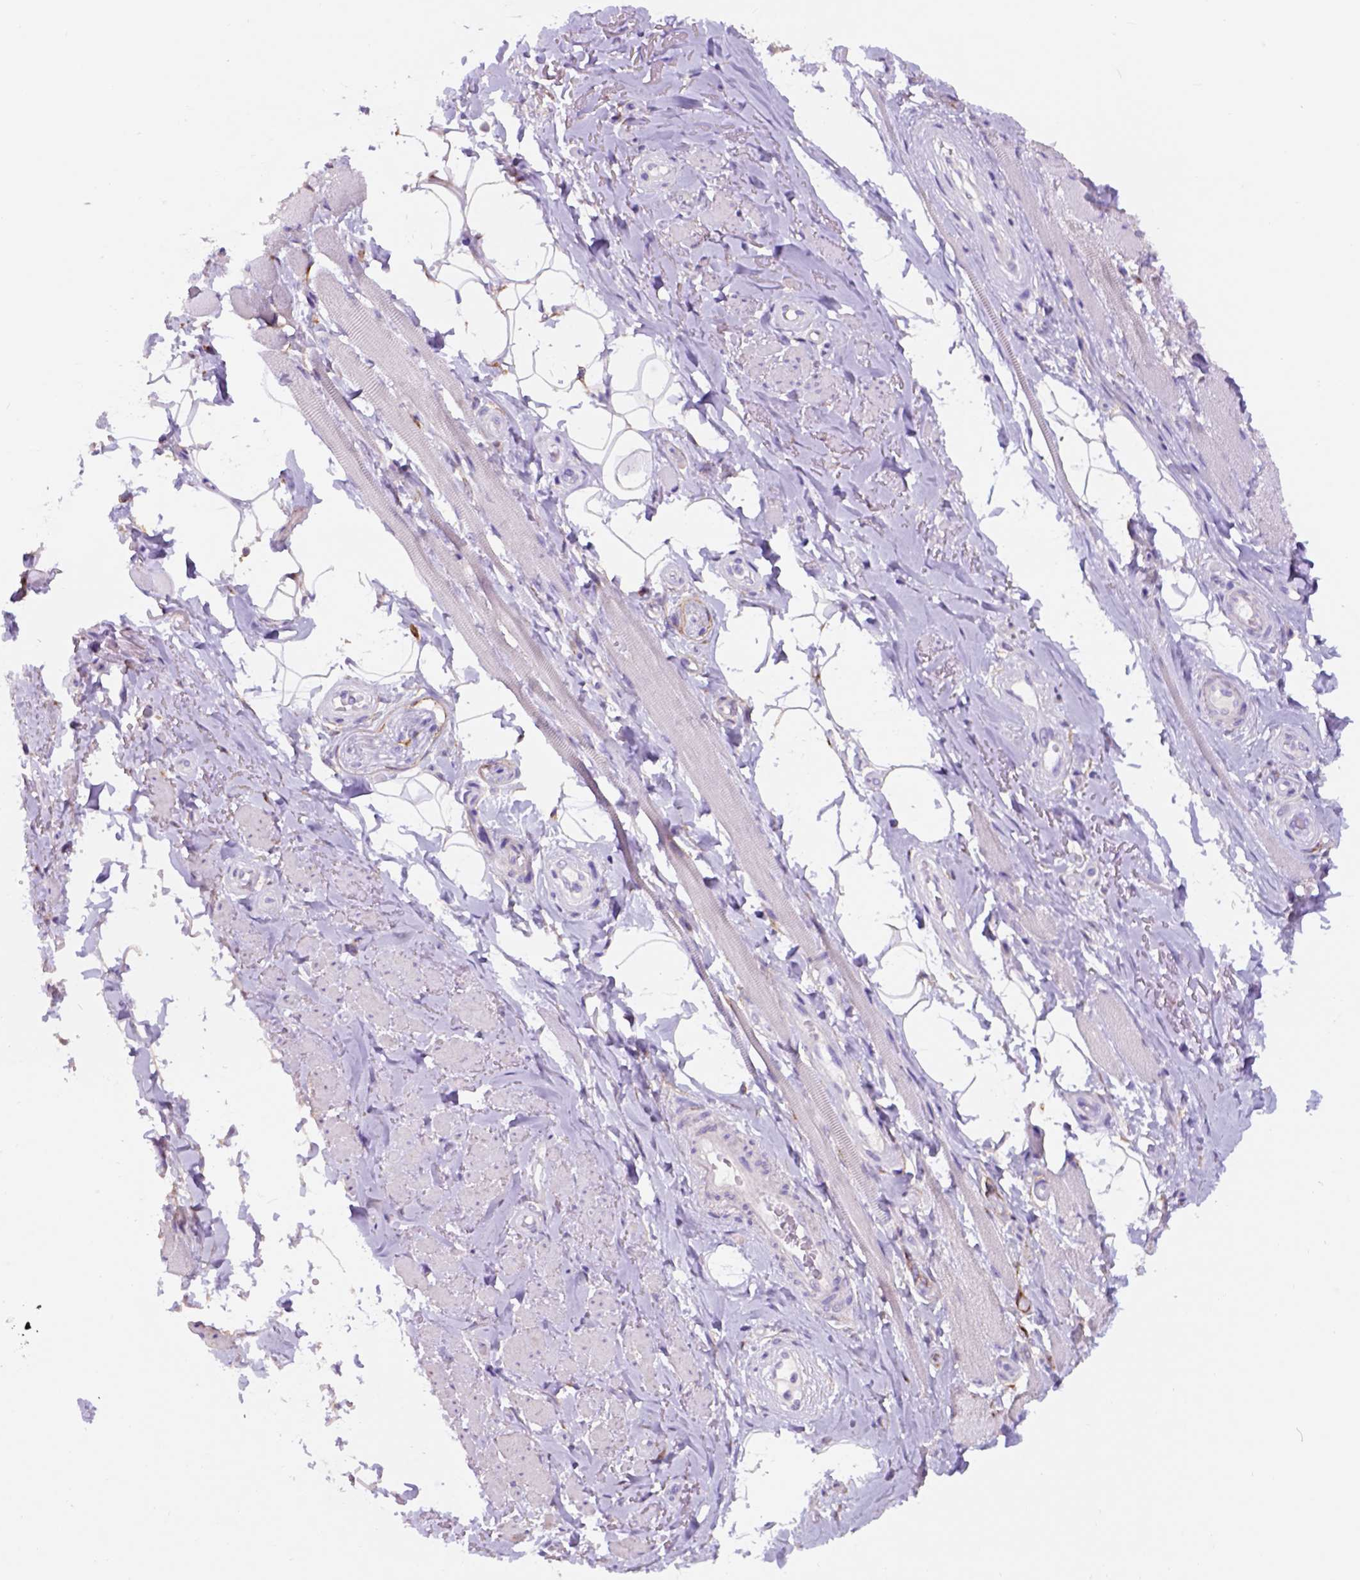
{"staining": {"intensity": "negative", "quantity": "none", "location": "none"}, "tissue": "adipose tissue", "cell_type": "Adipocytes", "image_type": "normal", "snomed": [{"axis": "morphology", "description": "Normal tissue, NOS"}, {"axis": "topography", "description": "Anal"}, {"axis": "topography", "description": "Peripheral nerve tissue"}], "caption": "Histopathology image shows no significant protein staining in adipocytes of benign adipose tissue. Nuclei are stained in blue.", "gene": "EGFR", "patient": {"sex": "male", "age": 53}}